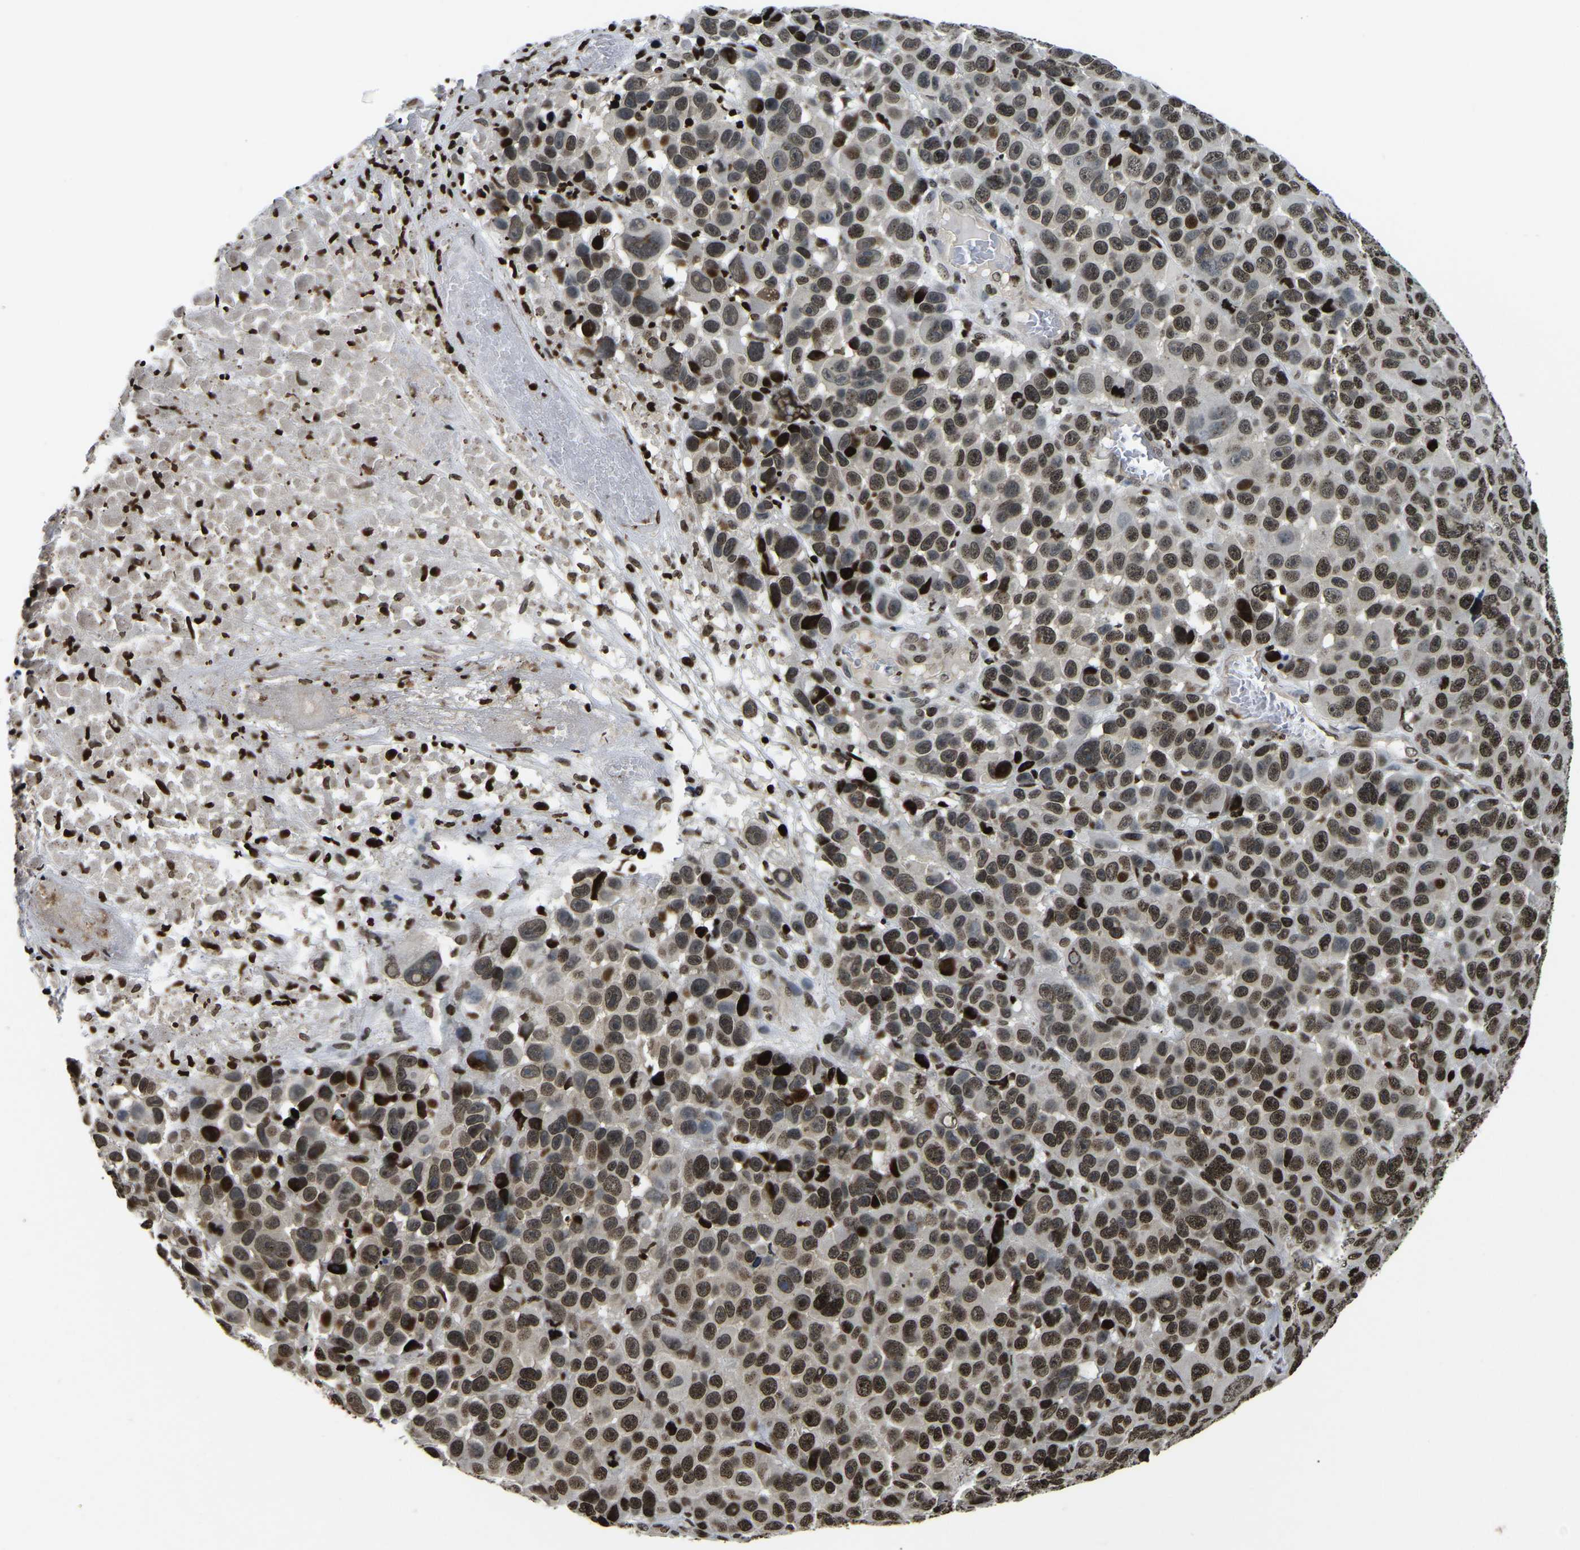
{"staining": {"intensity": "strong", "quantity": ">75%", "location": "nuclear"}, "tissue": "melanoma", "cell_type": "Tumor cells", "image_type": "cancer", "snomed": [{"axis": "morphology", "description": "Malignant melanoma, NOS"}, {"axis": "topography", "description": "Skin"}], "caption": "The immunohistochemical stain labels strong nuclear staining in tumor cells of melanoma tissue.", "gene": "LRRC61", "patient": {"sex": "male", "age": 53}}